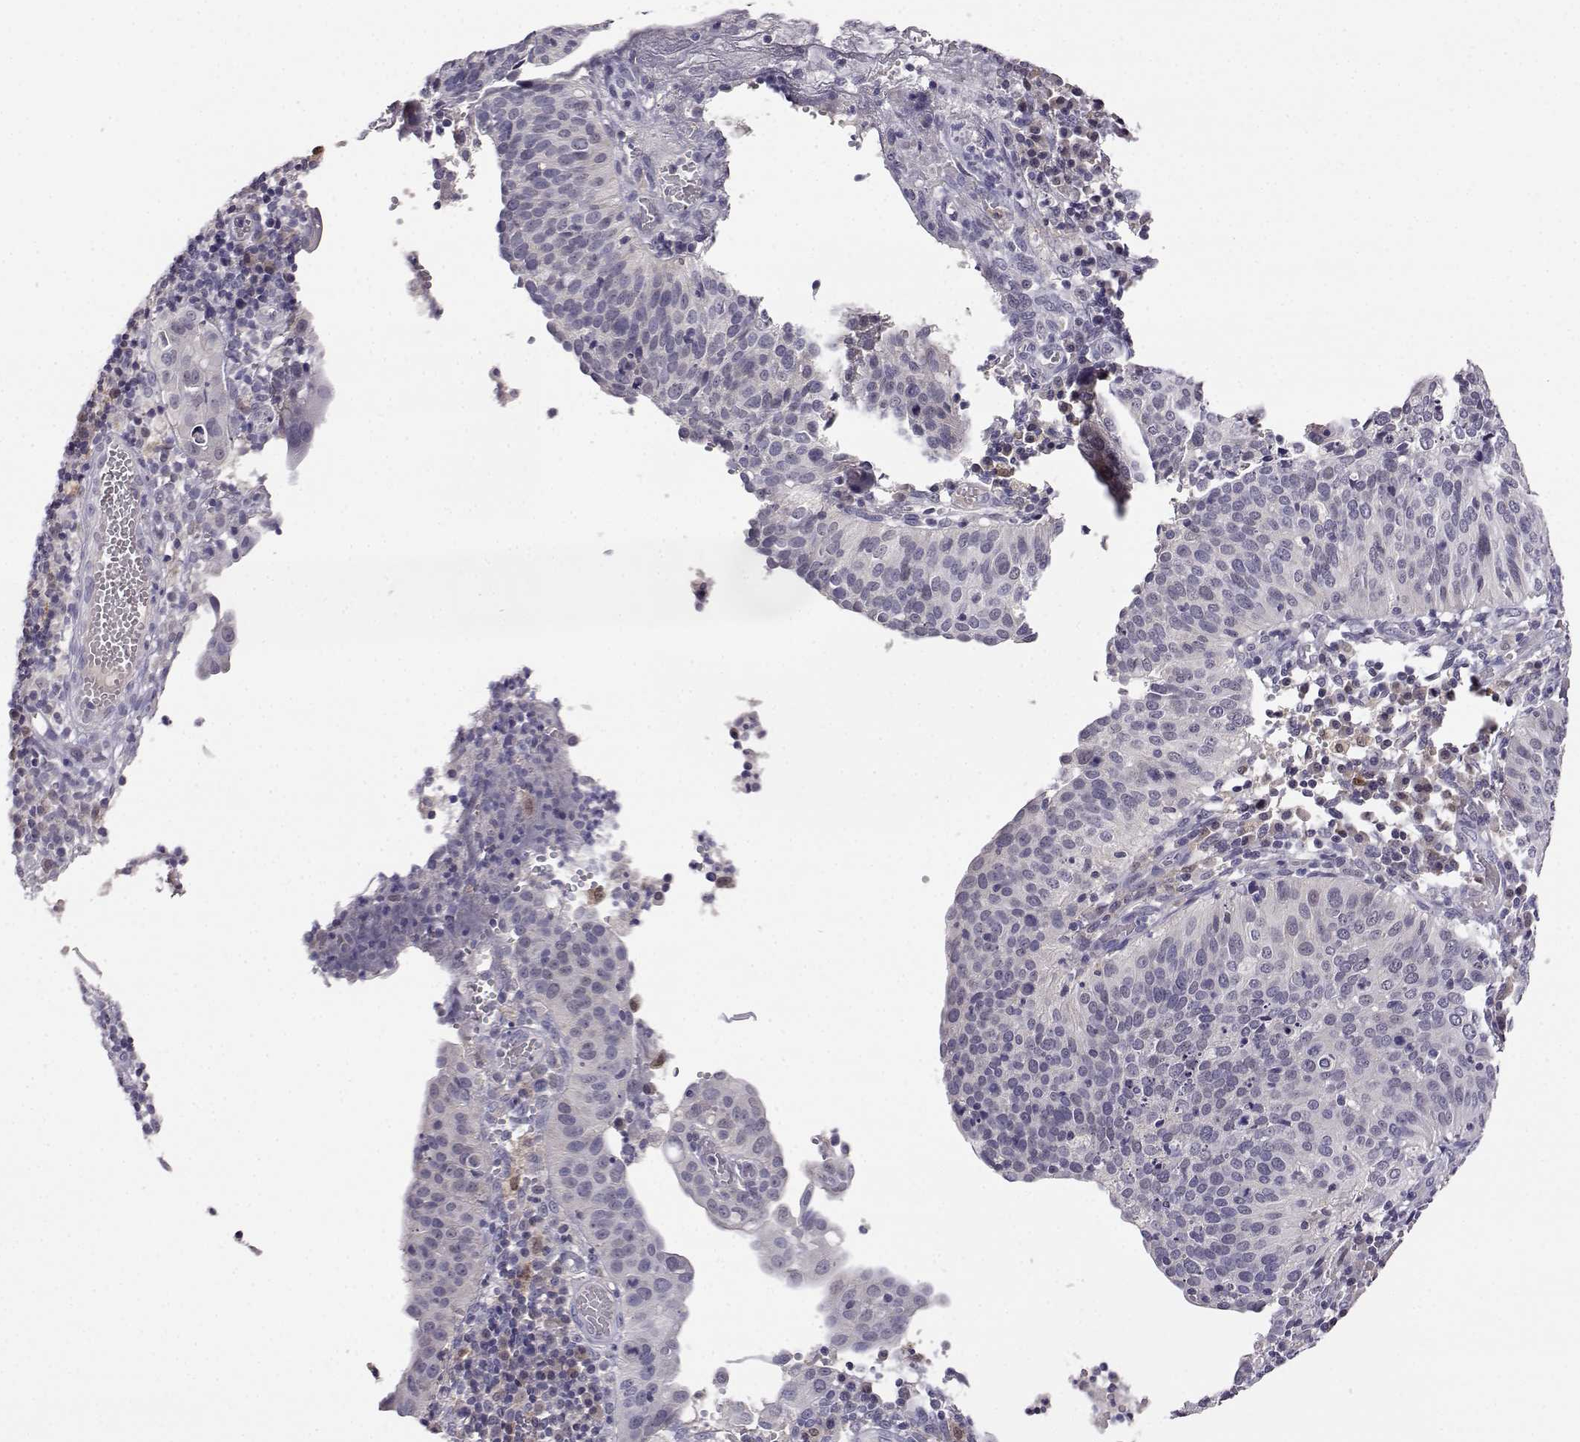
{"staining": {"intensity": "negative", "quantity": "none", "location": "none"}, "tissue": "cervical cancer", "cell_type": "Tumor cells", "image_type": "cancer", "snomed": [{"axis": "morphology", "description": "Squamous cell carcinoma, NOS"}, {"axis": "topography", "description": "Cervix"}], "caption": "The micrograph reveals no staining of tumor cells in squamous cell carcinoma (cervical).", "gene": "AKR1B1", "patient": {"sex": "female", "age": 39}}